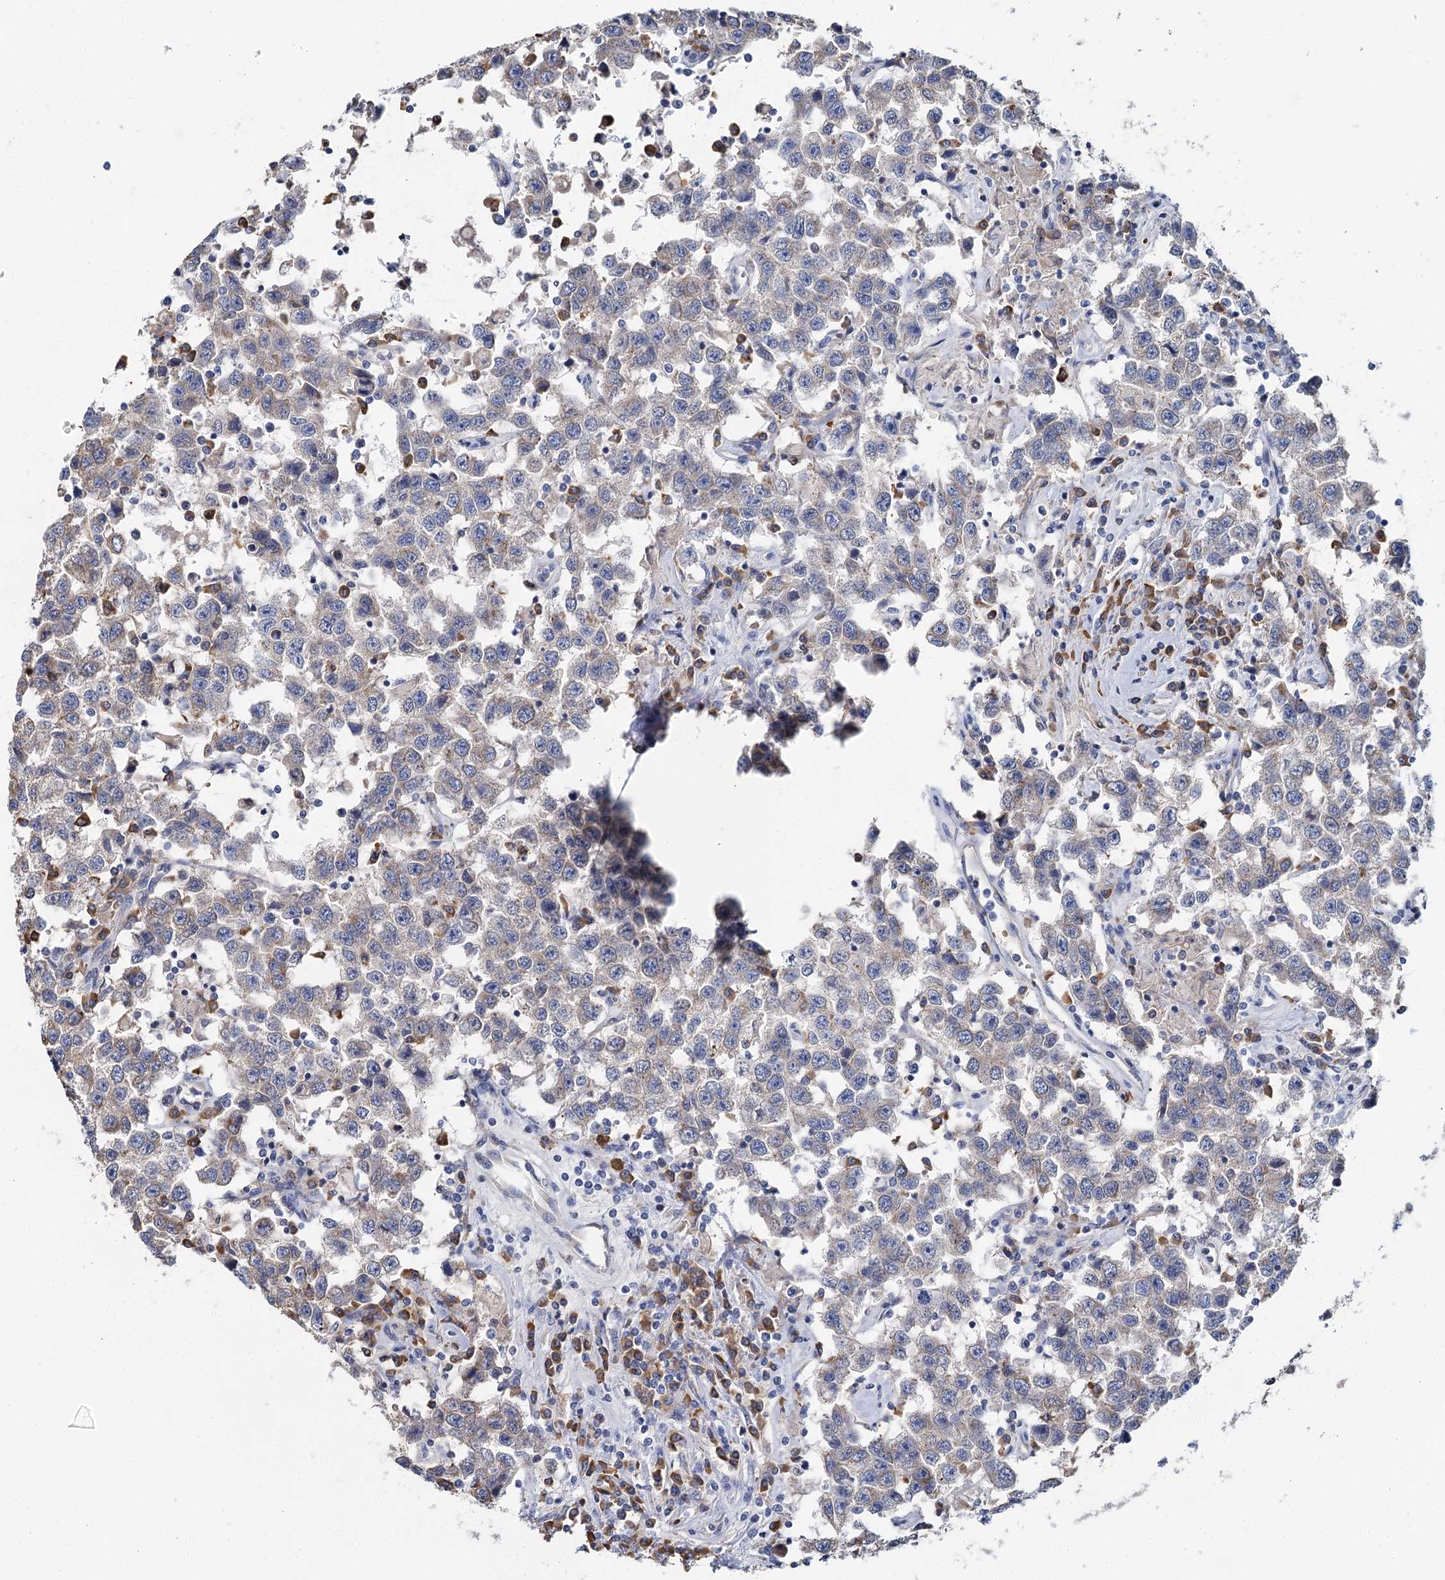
{"staining": {"intensity": "weak", "quantity": "<25%", "location": "cytoplasmic/membranous"}, "tissue": "testis cancer", "cell_type": "Tumor cells", "image_type": "cancer", "snomed": [{"axis": "morphology", "description": "Seminoma, NOS"}, {"axis": "topography", "description": "Testis"}], "caption": "Immunohistochemistry (IHC) image of neoplastic tissue: human seminoma (testis) stained with DAB displays no significant protein staining in tumor cells.", "gene": "ANKRD16", "patient": {"sex": "male", "age": 41}}